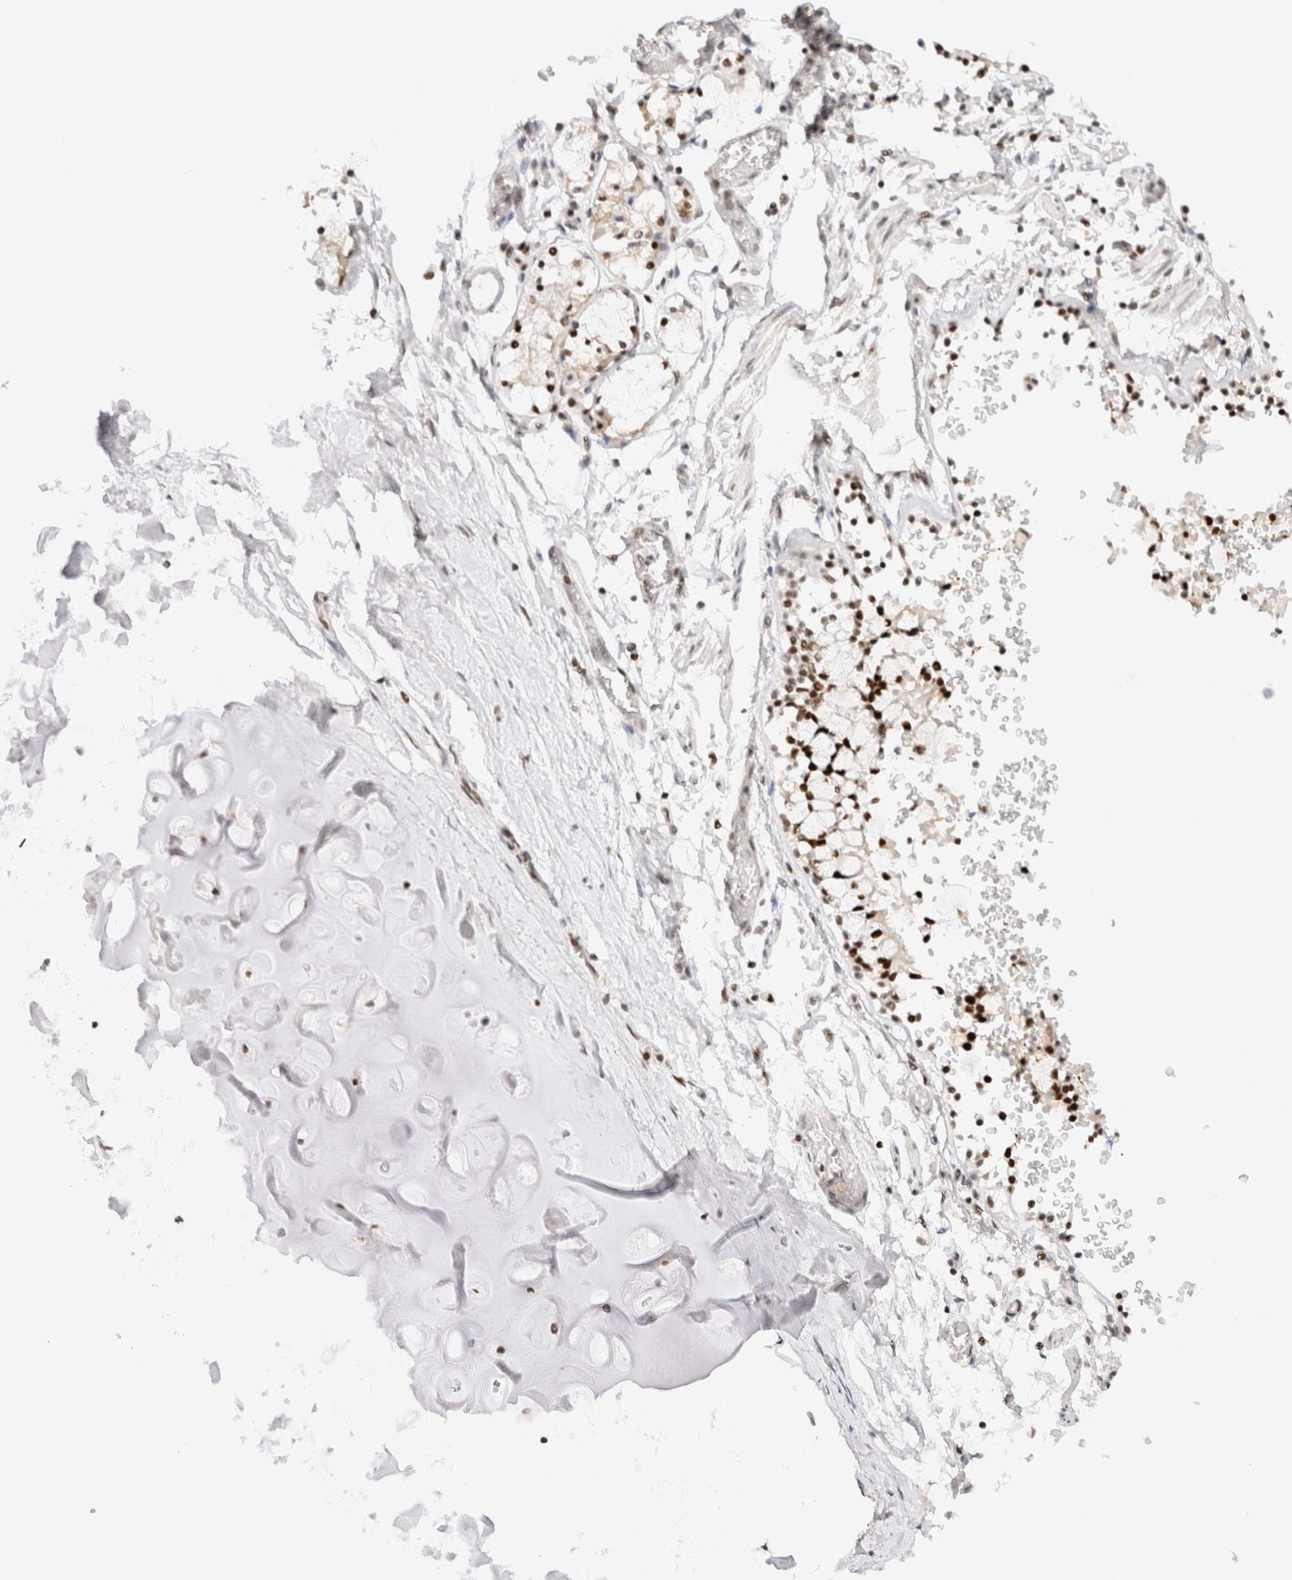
{"staining": {"intensity": "moderate", "quantity": ">75%", "location": "nuclear"}, "tissue": "adipose tissue", "cell_type": "Adipocytes", "image_type": "normal", "snomed": [{"axis": "morphology", "description": "Normal tissue, NOS"}, {"axis": "topography", "description": "Cartilage tissue"}, {"axis": "topography", "description": "Lung"}], "caption": "This is a photomicrograph of IHC staining of unremarkable adipose tissue, which shows moderate staining in the nuclear of adipocytes.", "gene": "ZNF282", "patient": {"sex": "female", "age": 77}}